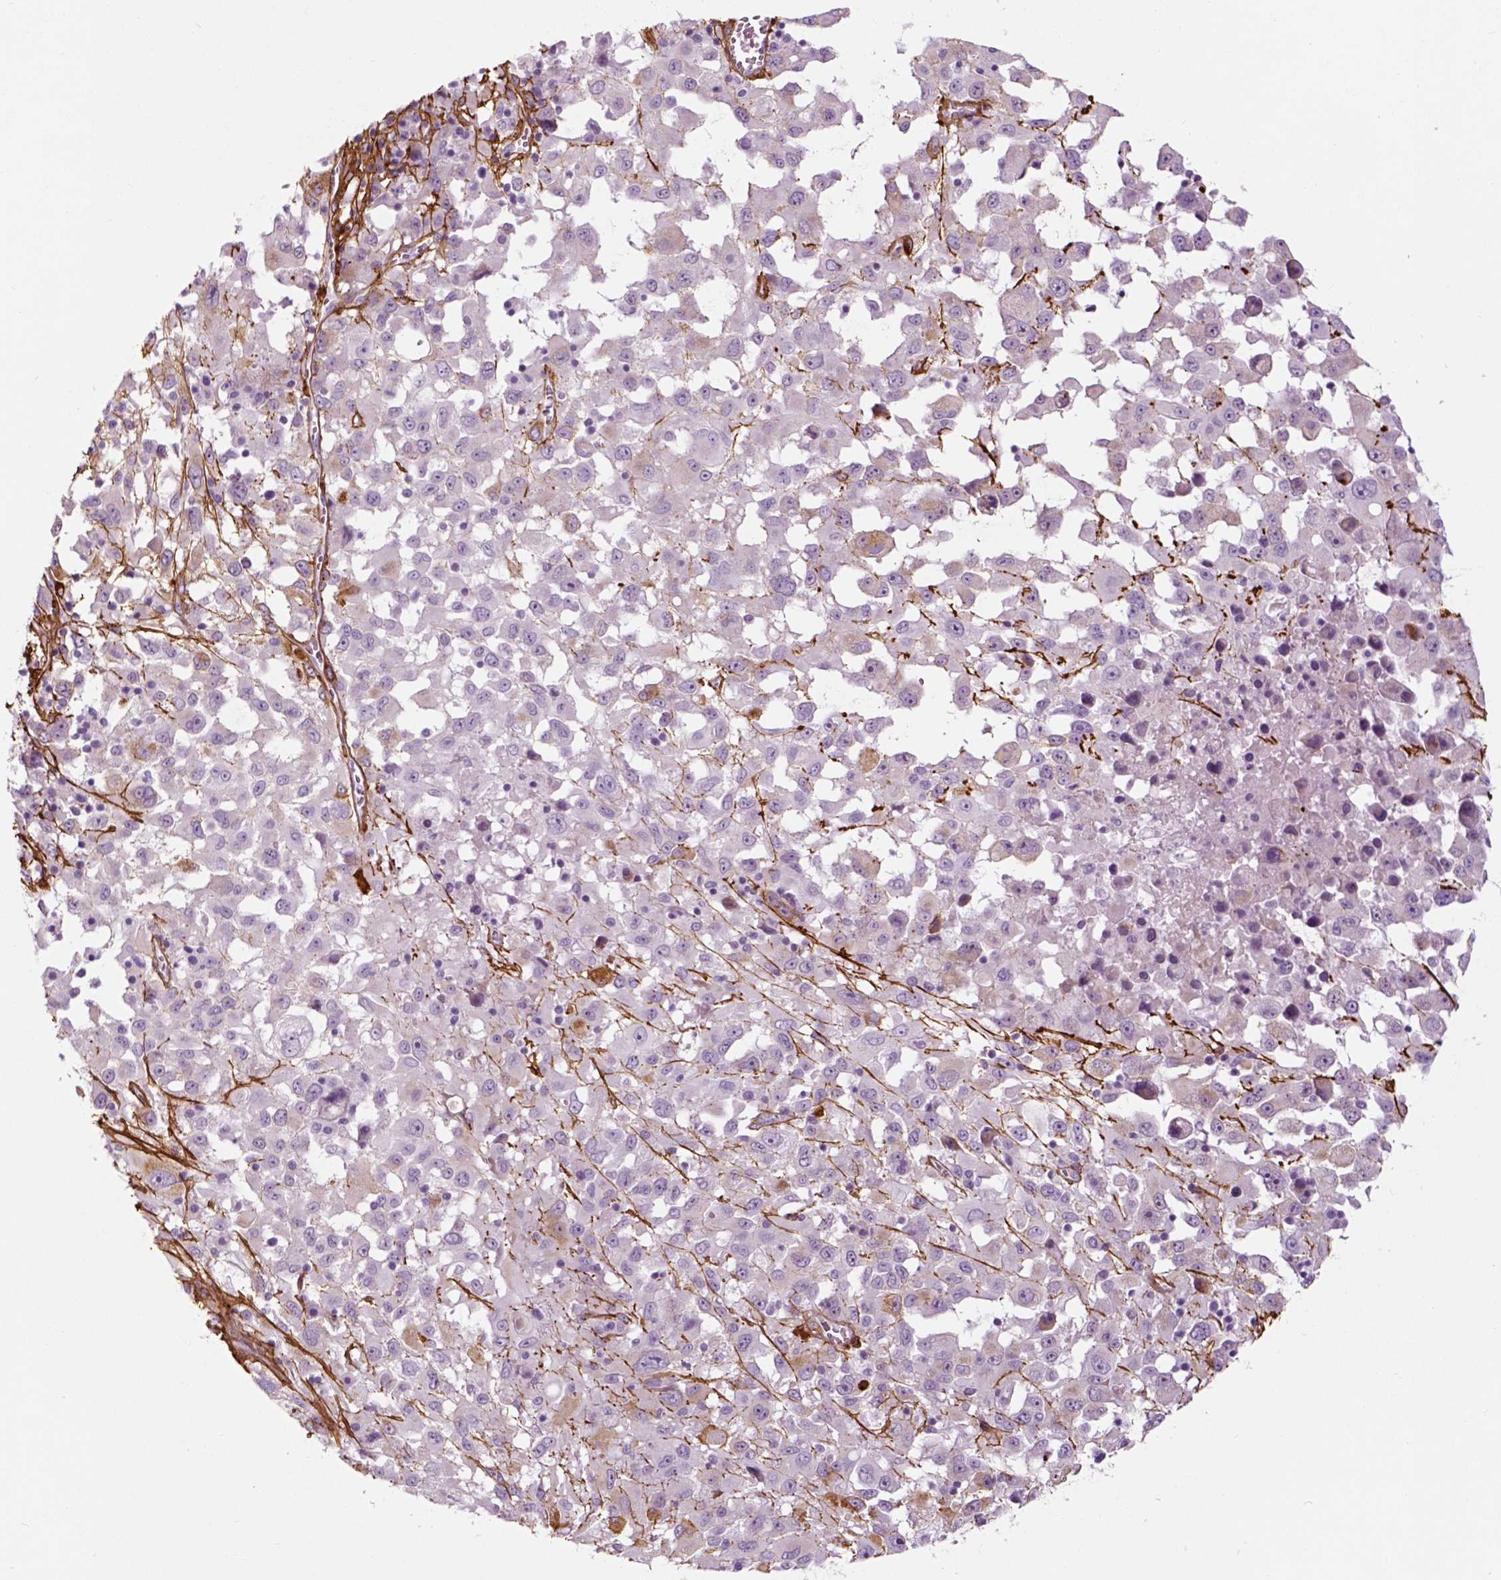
{"staining": {"intensity": "negative", "quantity": "none", "location": "none"}, "tissue": "melanoma", "cell_type": "Tumor cells", "image_type": "cancer", "snomed": [{"axis": "morphology", "description": "Malignant melanoma, Metastatic site"}, {"axis": "topography", "description": "Soft tissue"}], "caption": "There is no significant positivity in tumor cells of melanoma.", "gene": "COL6A2", "patient": {"sex": "male", "age": 50}}